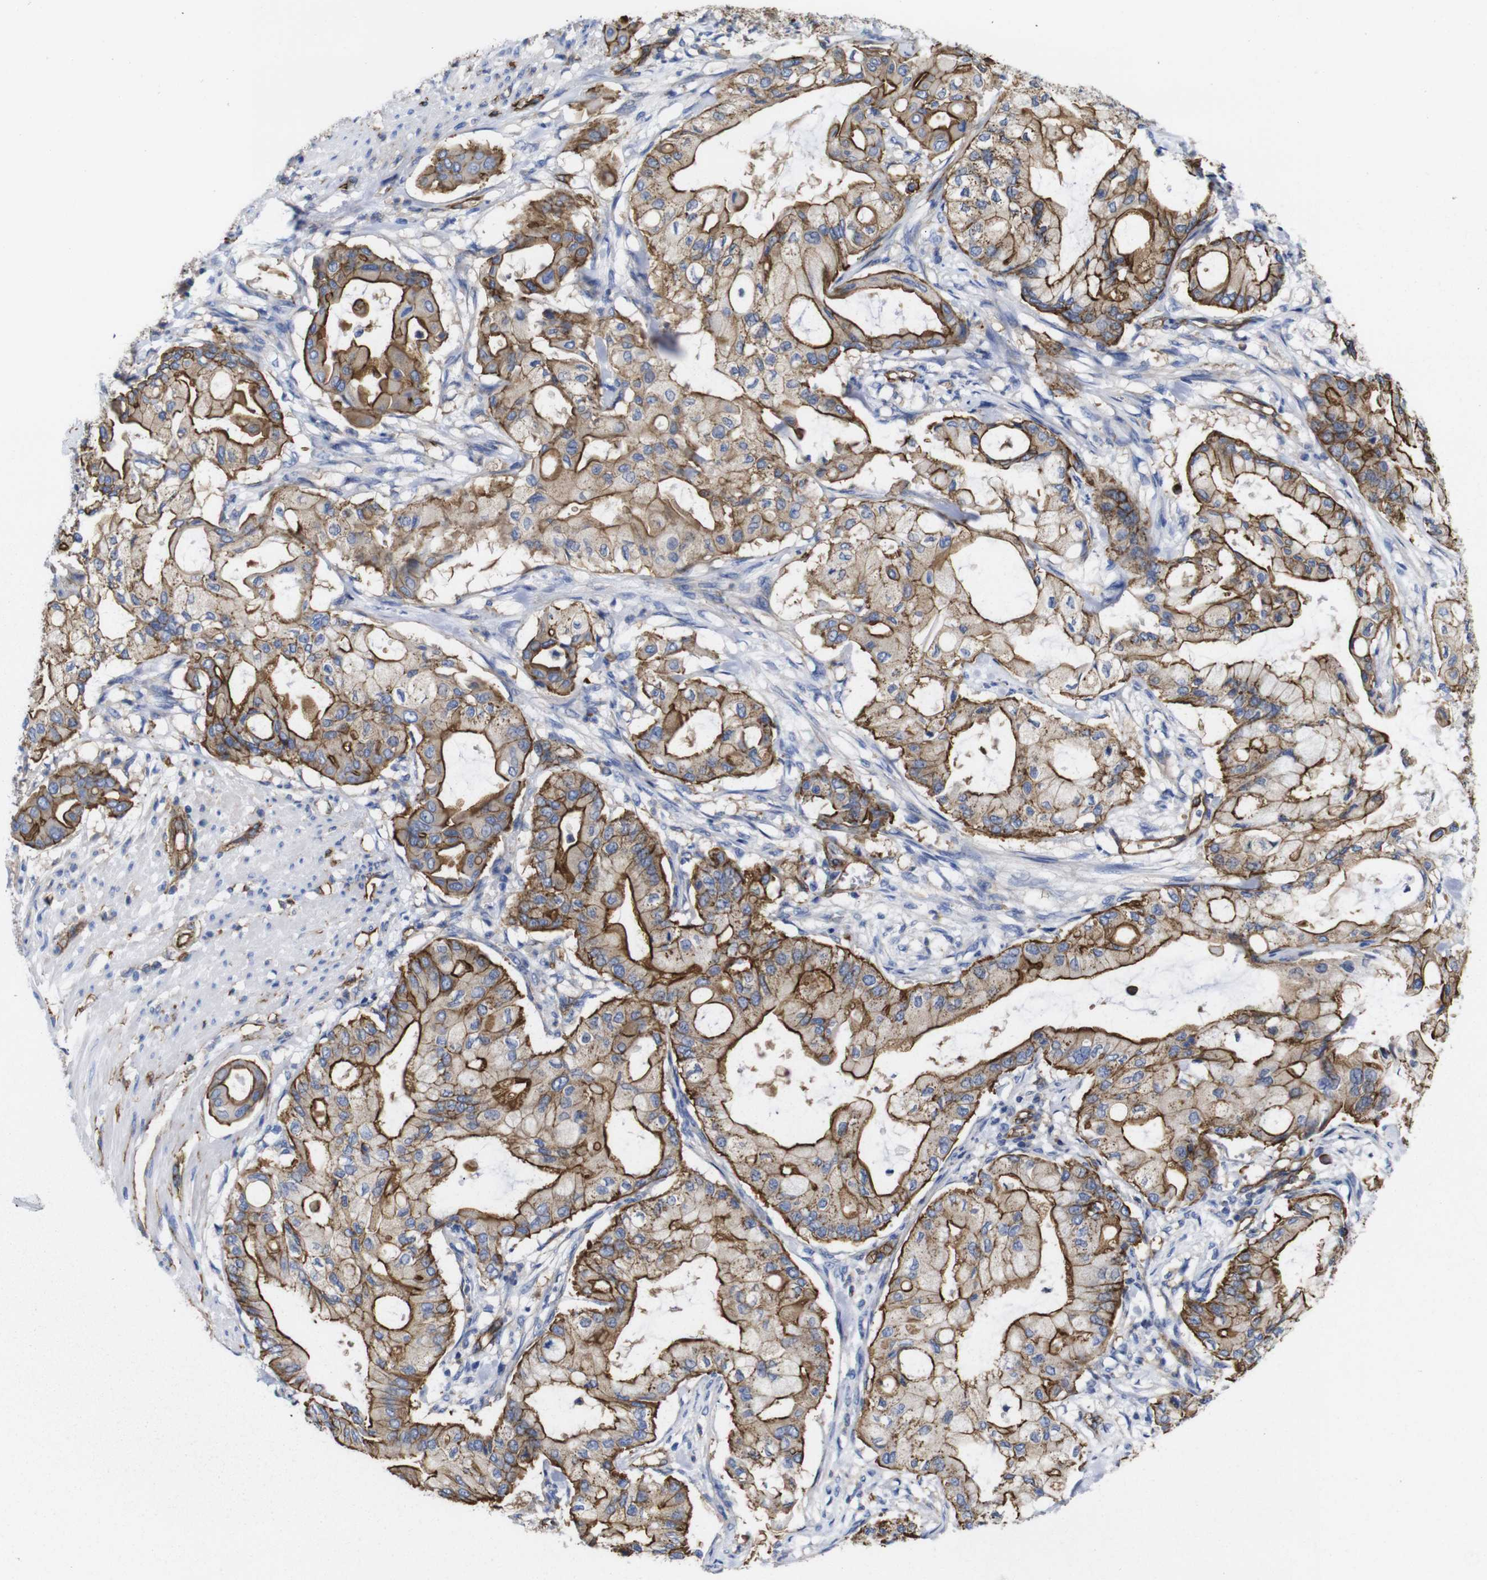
{"staining": {"intensity": "strong", "quantity": ">75%", "location": "cytoplasmic/membranous"}, "tissue": "pancreatic cancer", "cell_type": "Tumor cells", "image_type": "cancer", "snomed": [{"axis": "morphology", "description": "Adenocarcinoma, NOS"}, {"axis": "morphology", "description": "Adenocarcinoma, metastatic, NOS"}, {"axis": "topography", "description": "Lymph node"}, {"axis": "topography", "description": "Pancreas"}, {"axis": "topography", "description": "Duodenum"}], "caption": "High-magnification brightfield microscopy of pancreatic metastatic adenocarcinoma stained with DAB (3,3'-diaminobenzidine) (brown) and counterstained with hematoxylin (blue). tumor cells exhibit strong cytoplasmic/membranous positivity is seen in approximately>75% of cells. Nuclei are stained in blue.", "gene": "SPTBN1", "patient": {"sex": "female", "age": 64}}